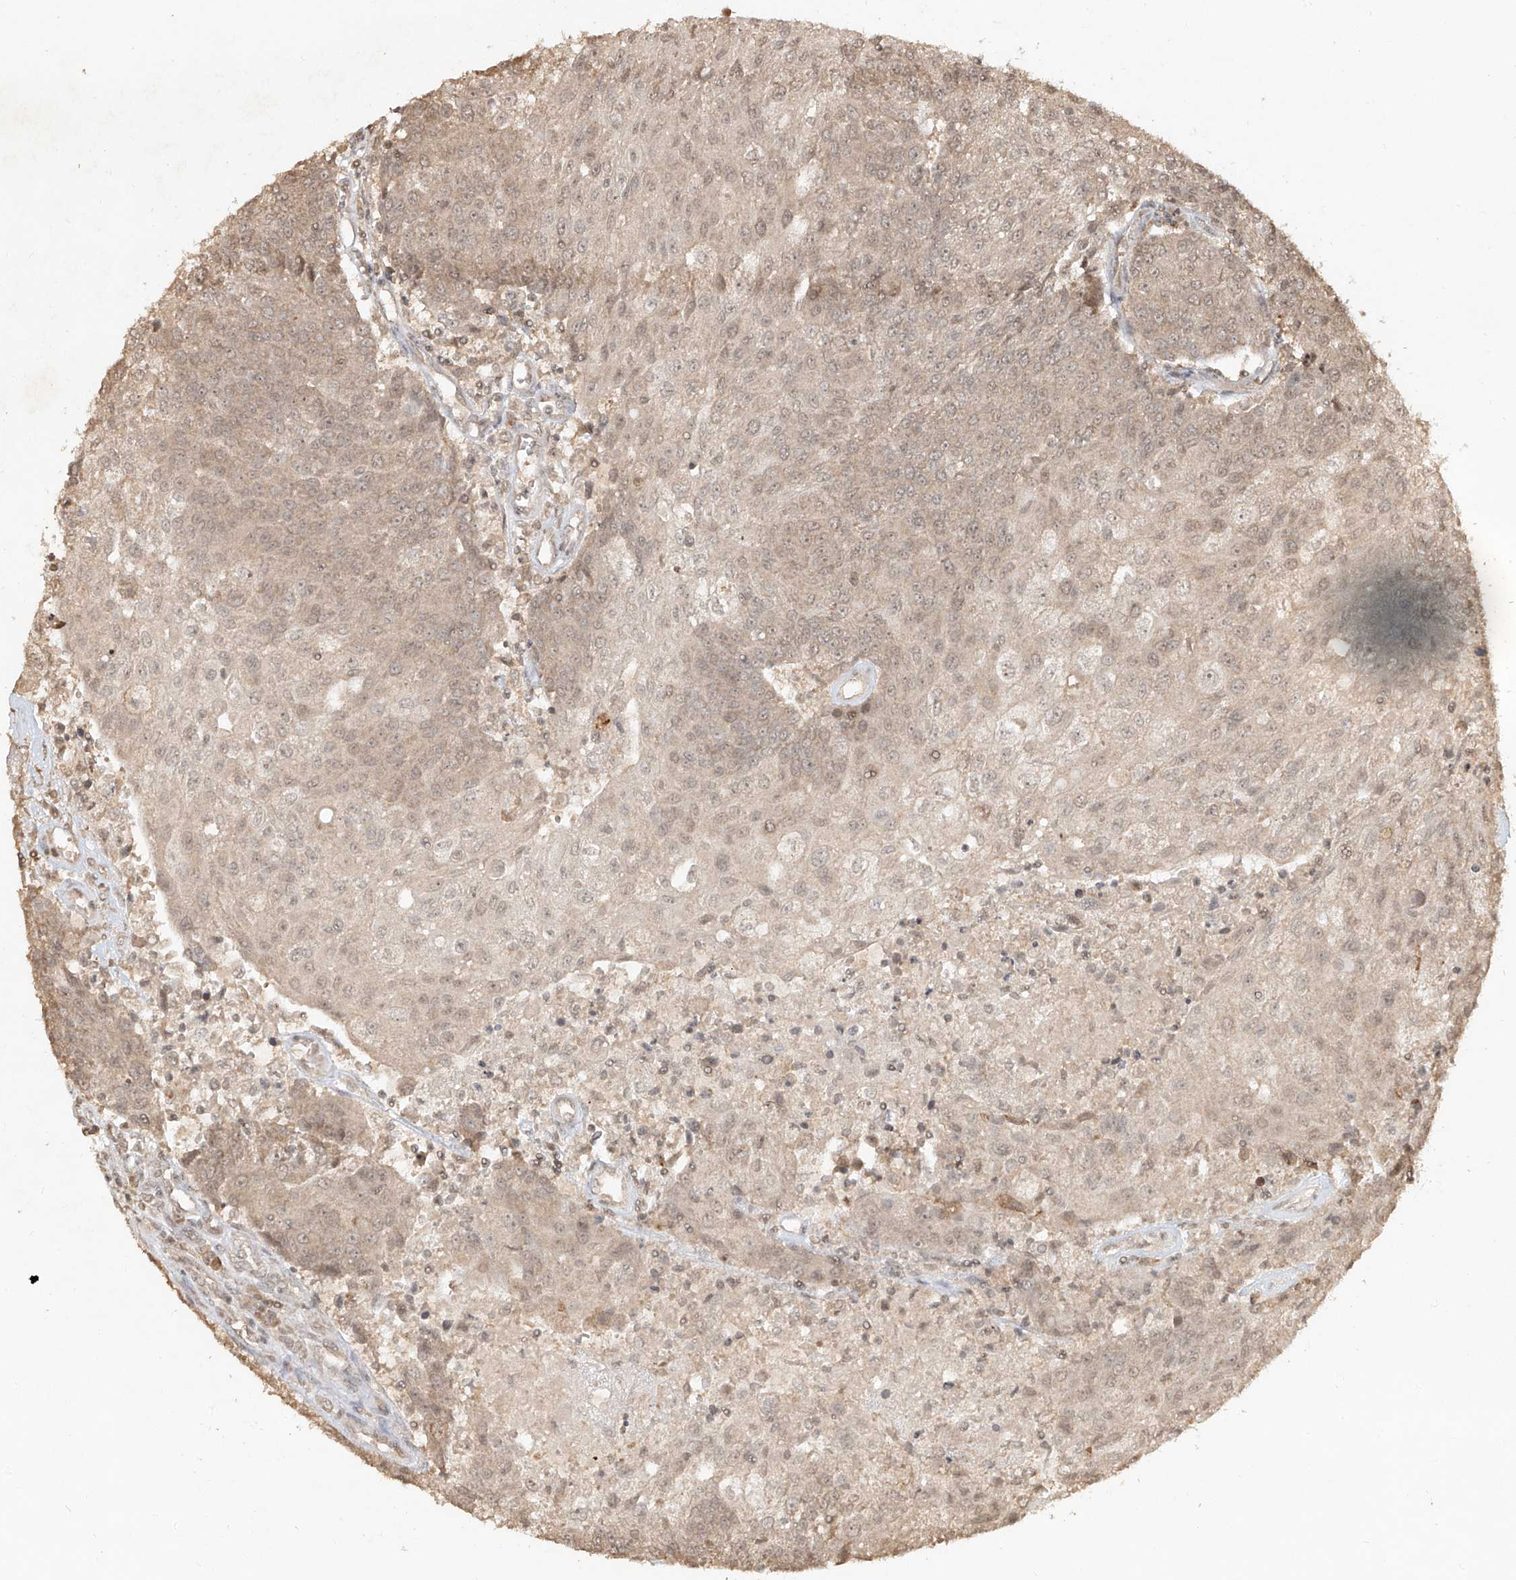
{"staining": {"intensity": "weak", "quantity": ">75%", "location": "nuclear"}, "tissue": "urothelial cancer", "cell_type": "Tumor cells", "image_type": "cancer", "snomed": [{"axis": "morphology", "description": "Urothelial carcinoma, High grade"}, {"axis": "topography", "description": "Urinary bladder"}], "caption": "Human urothelial carcinoma (high-grade) stained with a protein marker demonstrates weak staining in tumor cells.", "gene": "UBE2K", "patient": {"sex": "female", "age": 85}}